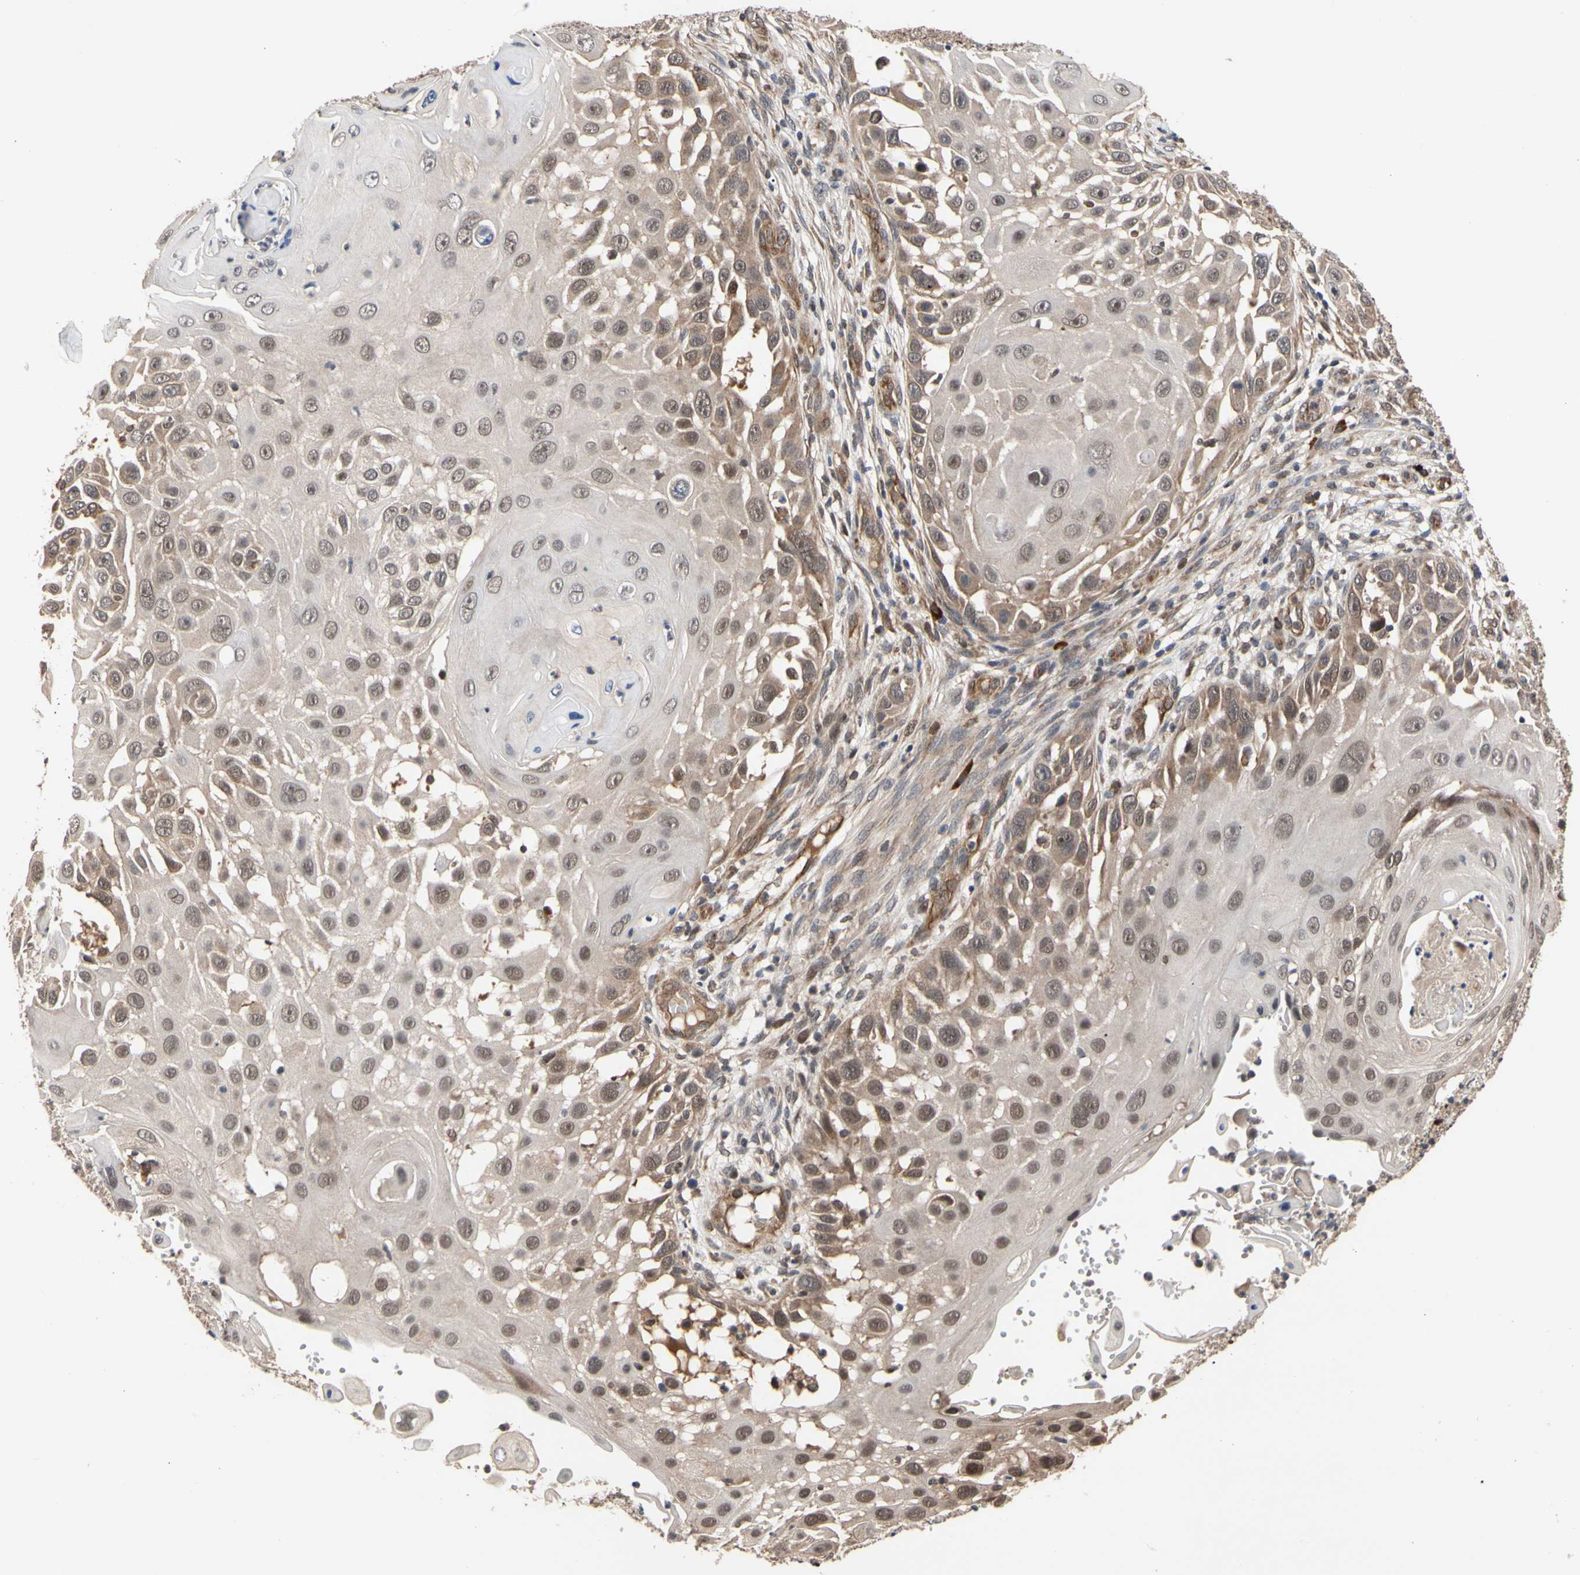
{"staining": {"intensity": "weak", "quantity": "25%-75%", "location": "cytoplasmic/membranous"}, "tissue": "skin cancer", "cell_type": "Tumor cells", "image_type": "cancer", "snomed": [{"axis": "morphology", "description": "Squamous cell carcinoma, NOS"}, {"axis": "topography", "description": "Skin"}], "caption": "Immunohistochemistry (DAB (3,3'-diaminobenzidine)) staining of human skin cancer (squamous cell carcinoma) exhibits weak cytoplasmic/membranous protein positivity in approximately 25%-75% of tumor cells. Using DAB (3,3'-diaminobenzidine) (brown) and hematoxylin (blue) stains, captured at high magnification using brightfield microscopy.", "gene": "CYTIP", "patient": {"sex": "female", "age": 44}}